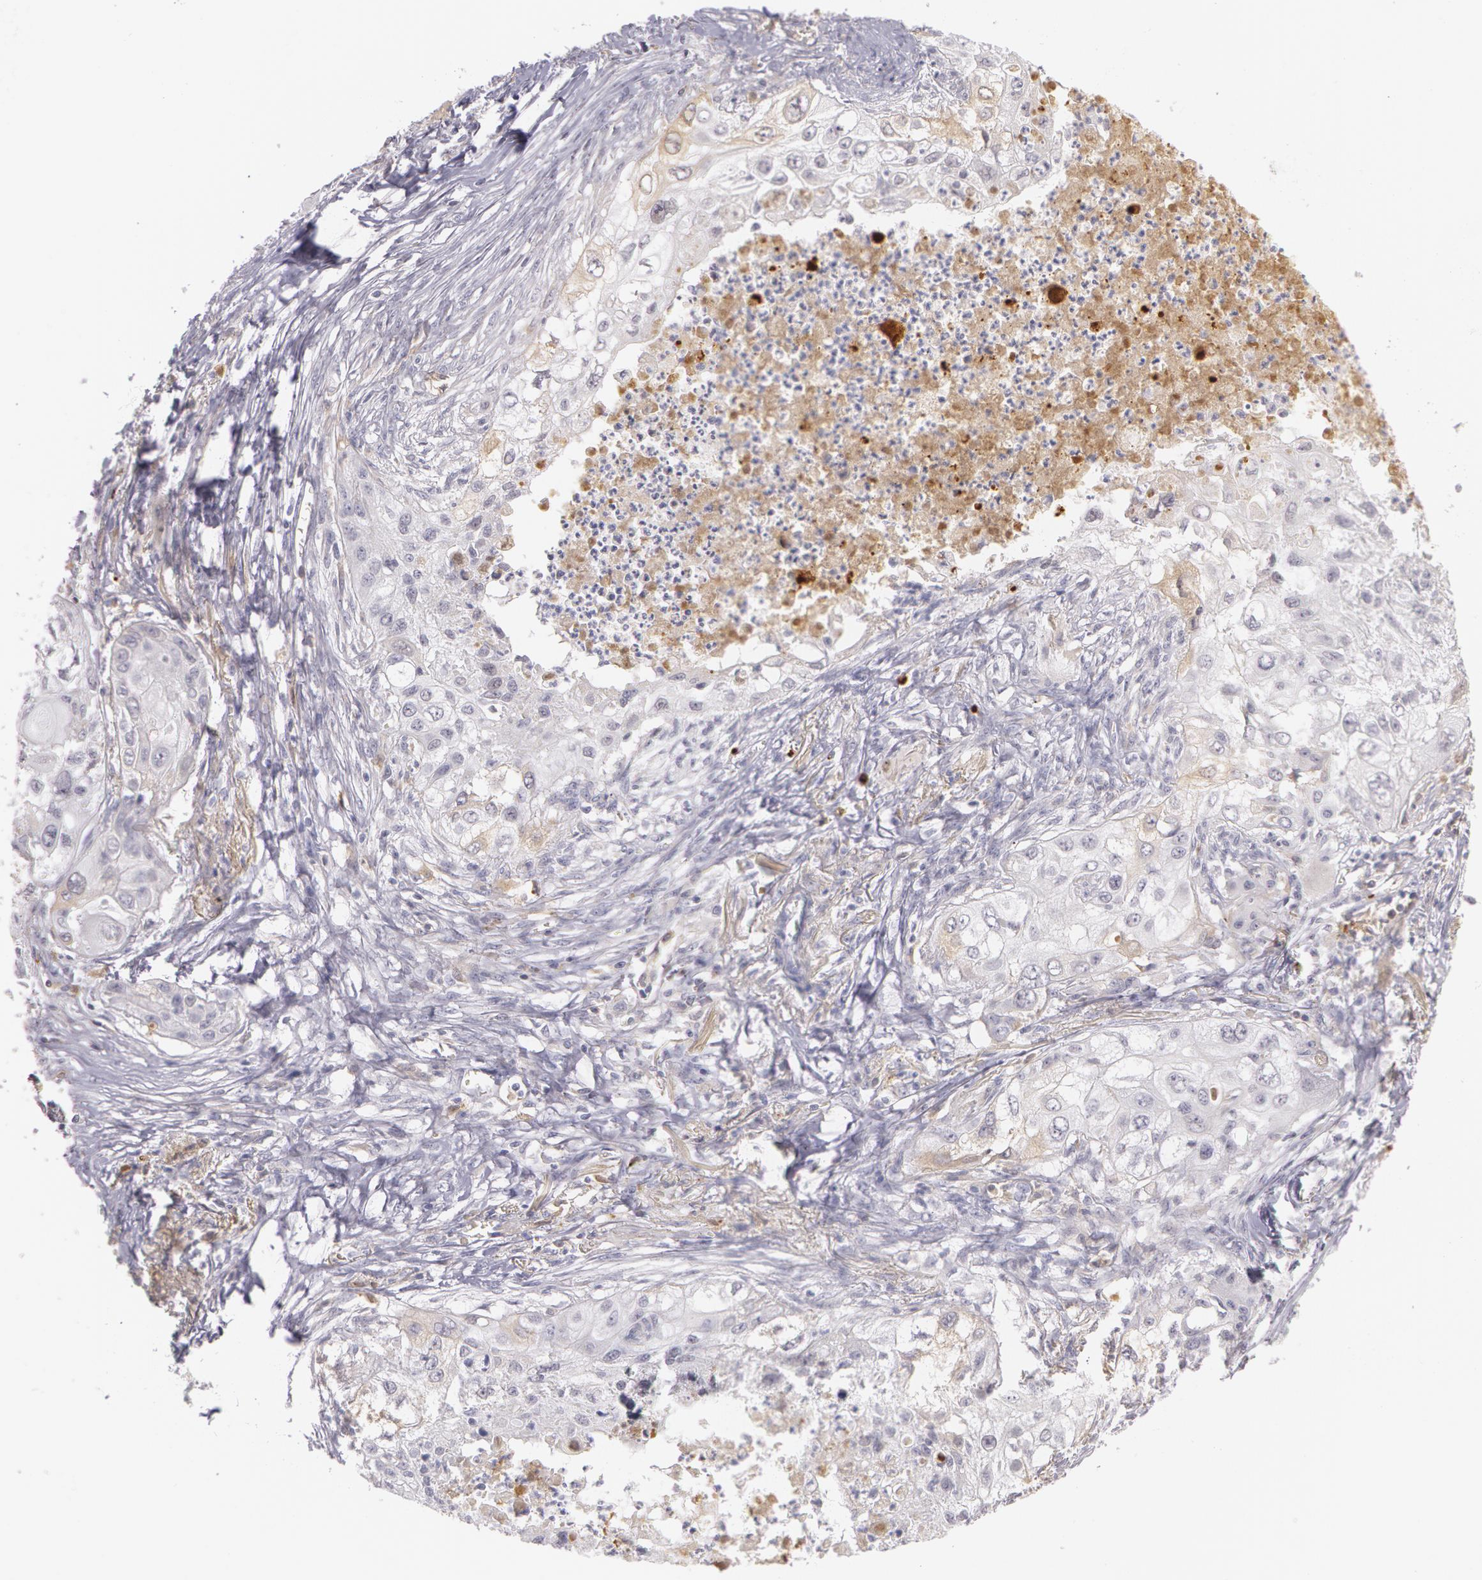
{"staining": {"intensity": "weak", "quantity": "<25%", "location": "cytoplasmic/membranous"}, "tissue": "lung cancer", "cell_type": "Tumor cells", "image_type": "cancer", "snomed": [{"axis": "morphology", "description": "Squamous cell carcinoma, NOS"}, {"axis": "topography", "description": "Lung"}], "caption": "Human lung cancer (squamous cell carcinoma) stained for a protein using immunohistochemistry displays no staining in tumor cells.", "gene": "LBP", "patient": {"sex": "male", "age": 71}}